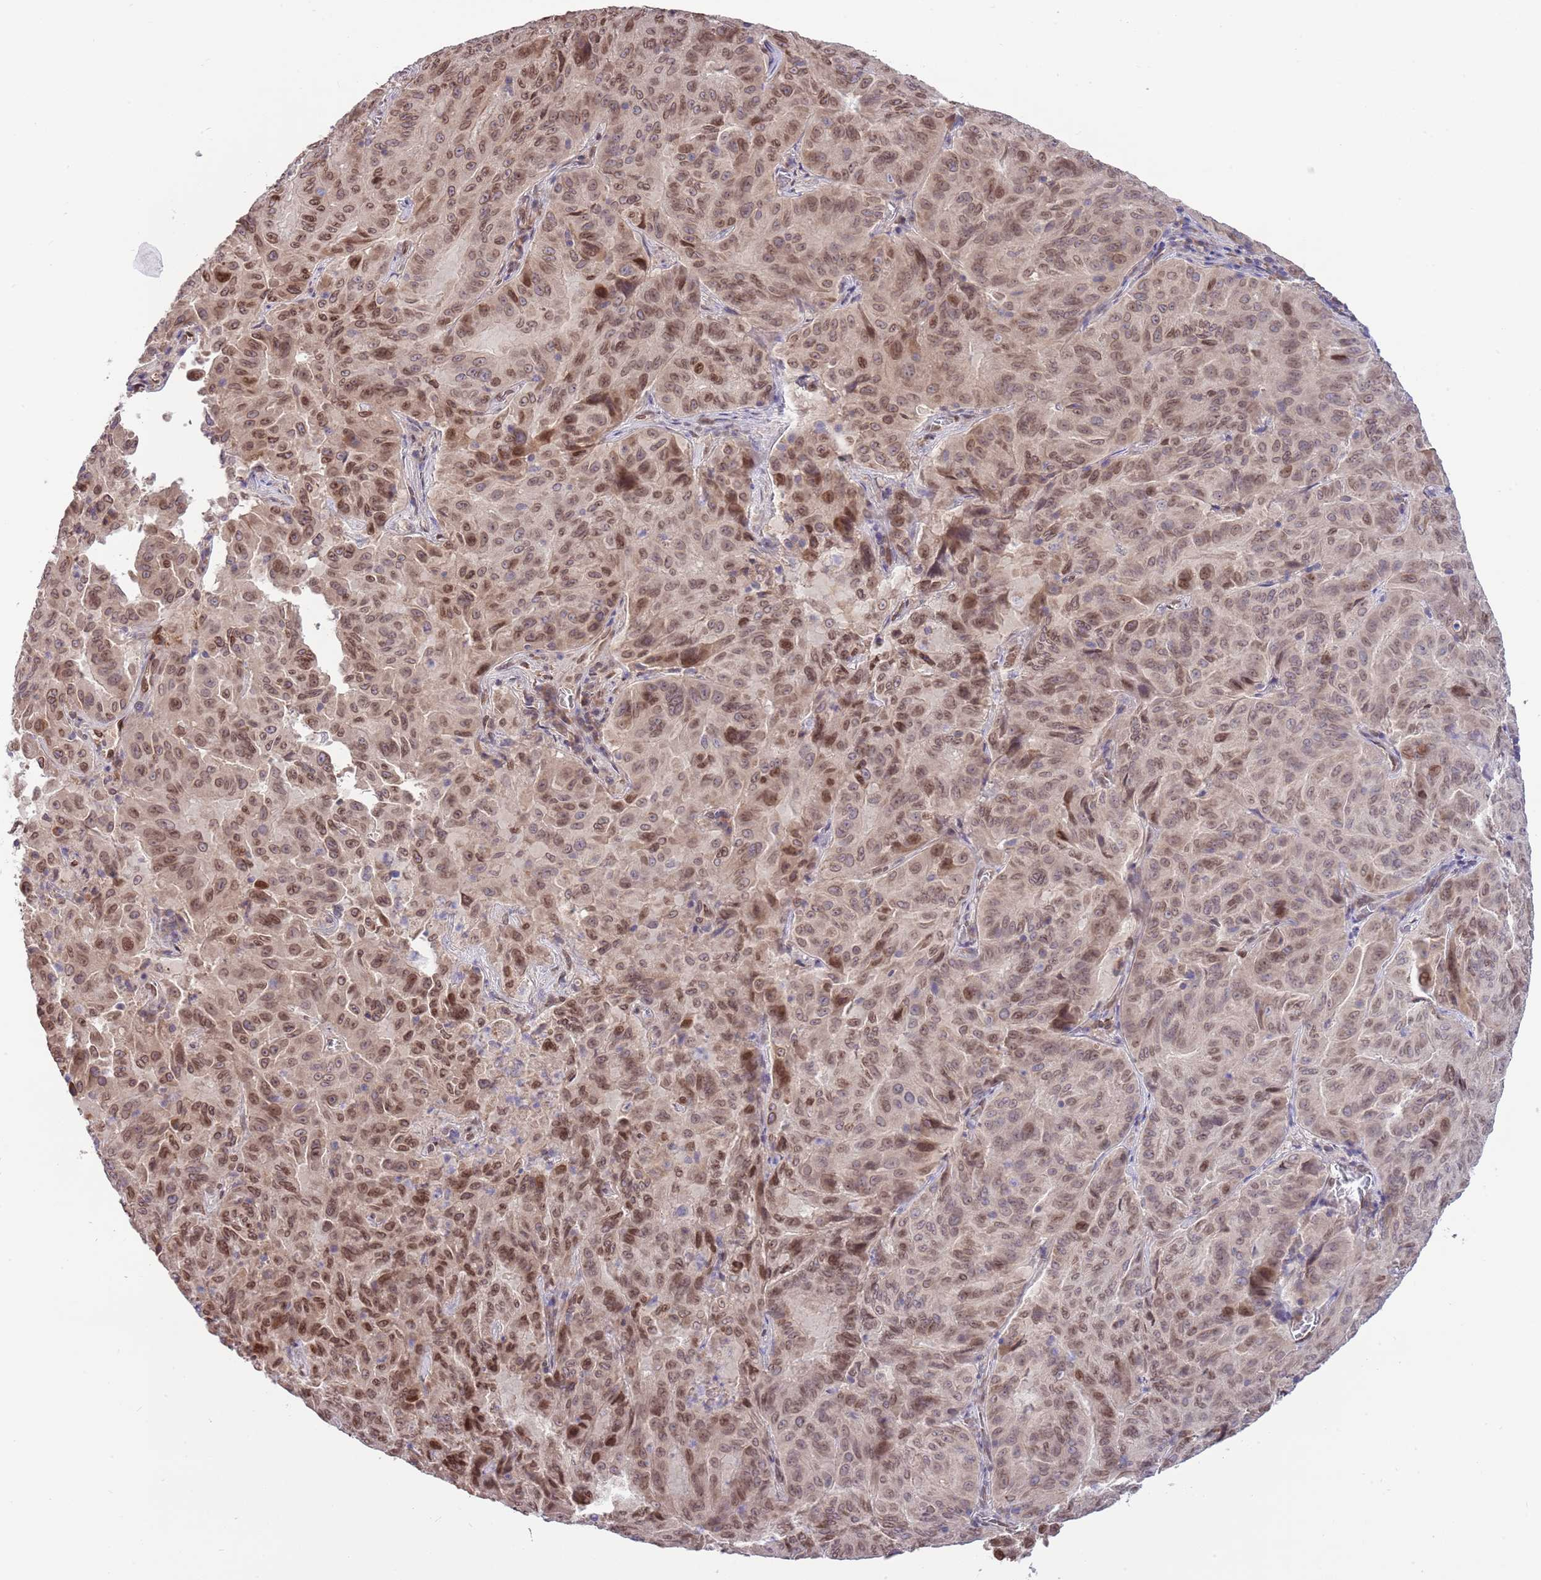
{"staining": {"intensity": "moderate", "quantity": ">75%", "location": "nuclear"}, "tissue": "pancreatic cancer", "cell_type": "Tumor cells", "image_type": "cancer", "snomed": [{"axis": "morphology", "description": "Adenocarcinoma, NOS"}, {"axis": "topography", "description": "Pancreas"}], "caption": "A histopathology image of pancreatic cancer stained for a protein exhibits moderate nuclear brown staining in tumor cells. Nuclei are stained in blue.", "gene": "ZNF665", "patient": {"sex": "male", "age": 63}}